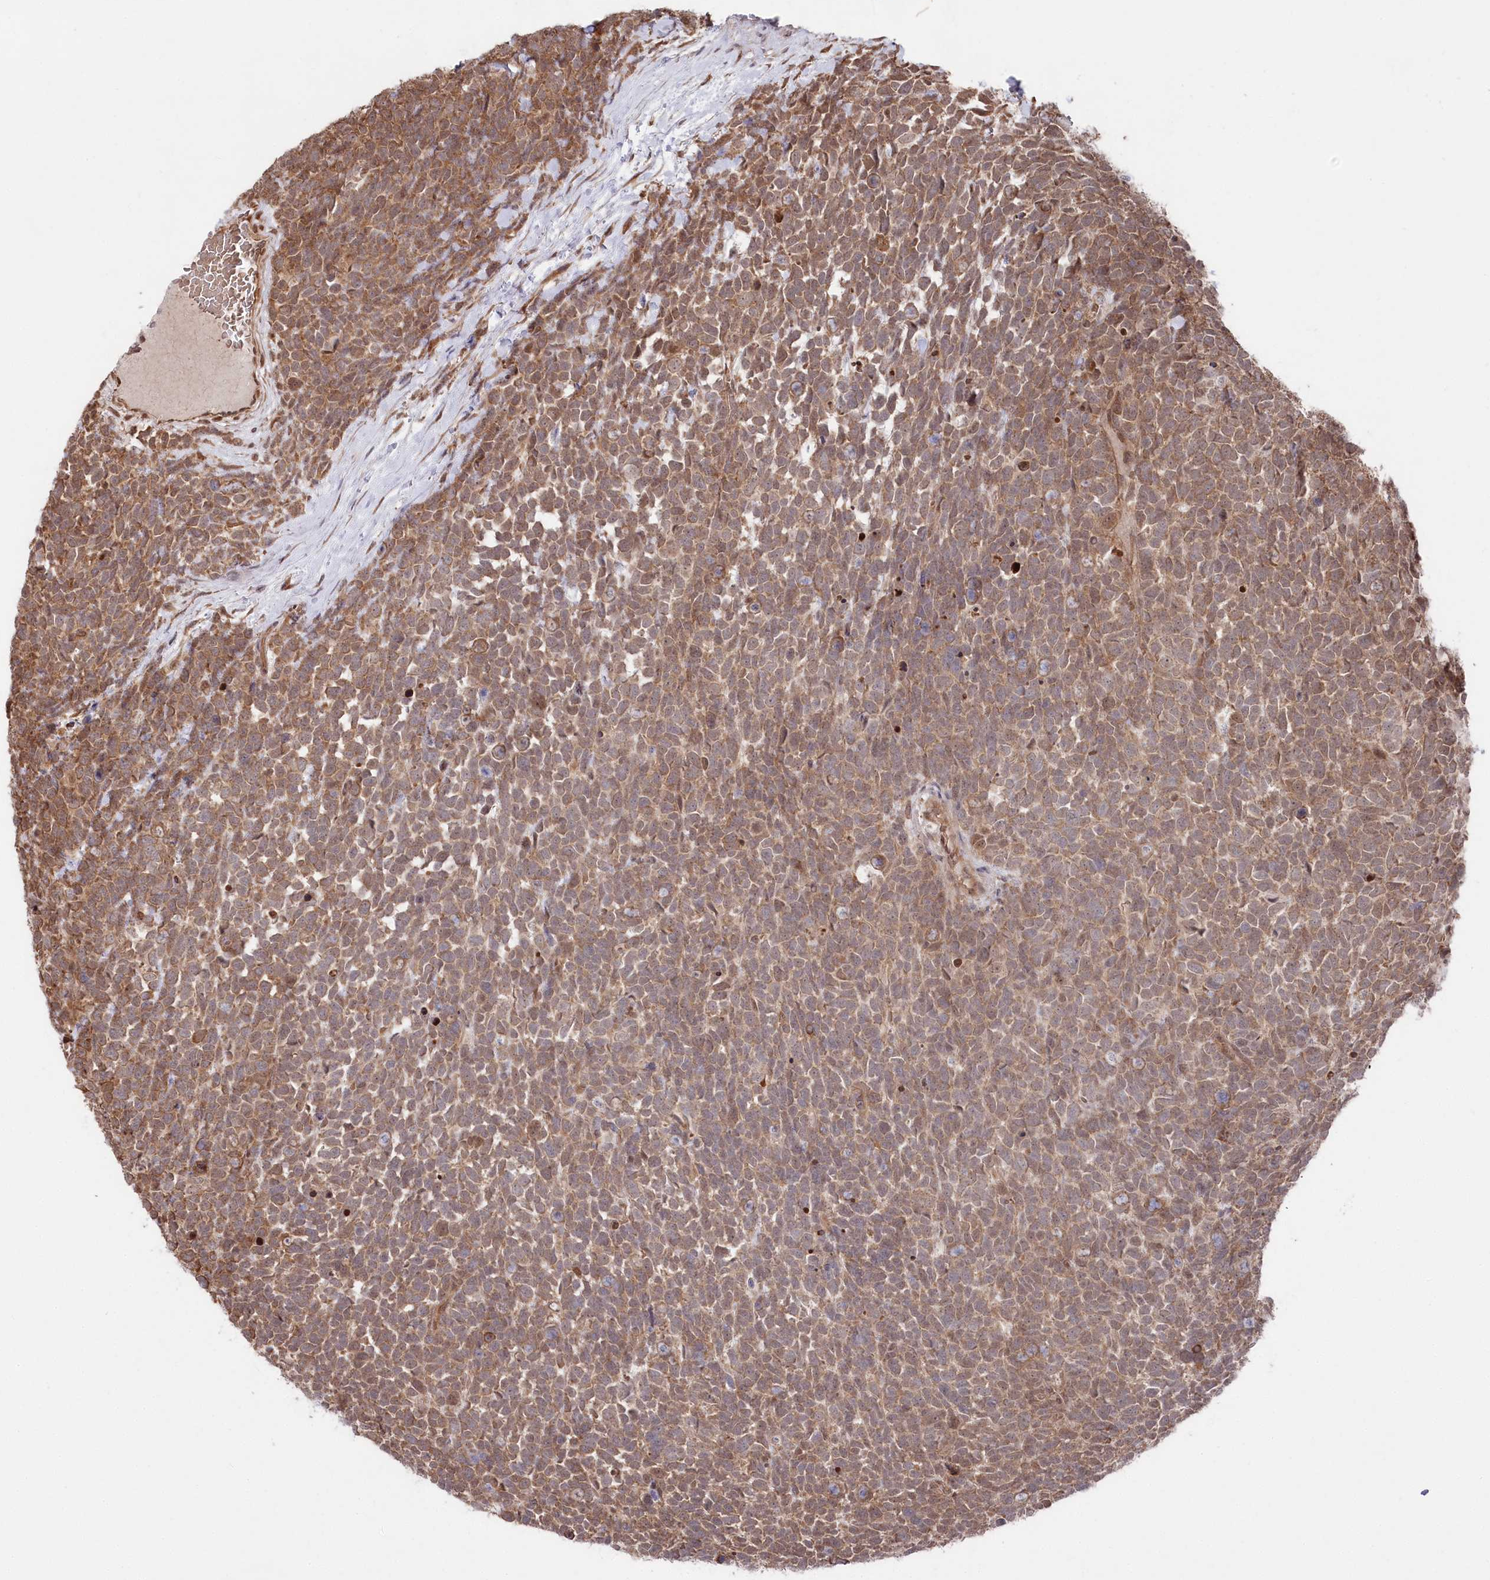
{"staining": {"intensity": "moderate", "quantity": ">75%", "location": "cytoplasmic/membranous,nuclear"}, "tissue": "urothelial cancer", "cell_type": "Tumor cells", "image_type": "cancer", "snomed": [{"axis": "morphology", "description": "Urothelial carcinoma, High grade"}, {"axis": "topography", "description": "Urinary bladder"}], "caption": "A brown stain labels moderate cytoplasmic/membranous and nuclear staining of a protein in urothelial cancer tumor cells.", "gene": "PSMA1", "patient": {"sex": "female", "age": 82}}